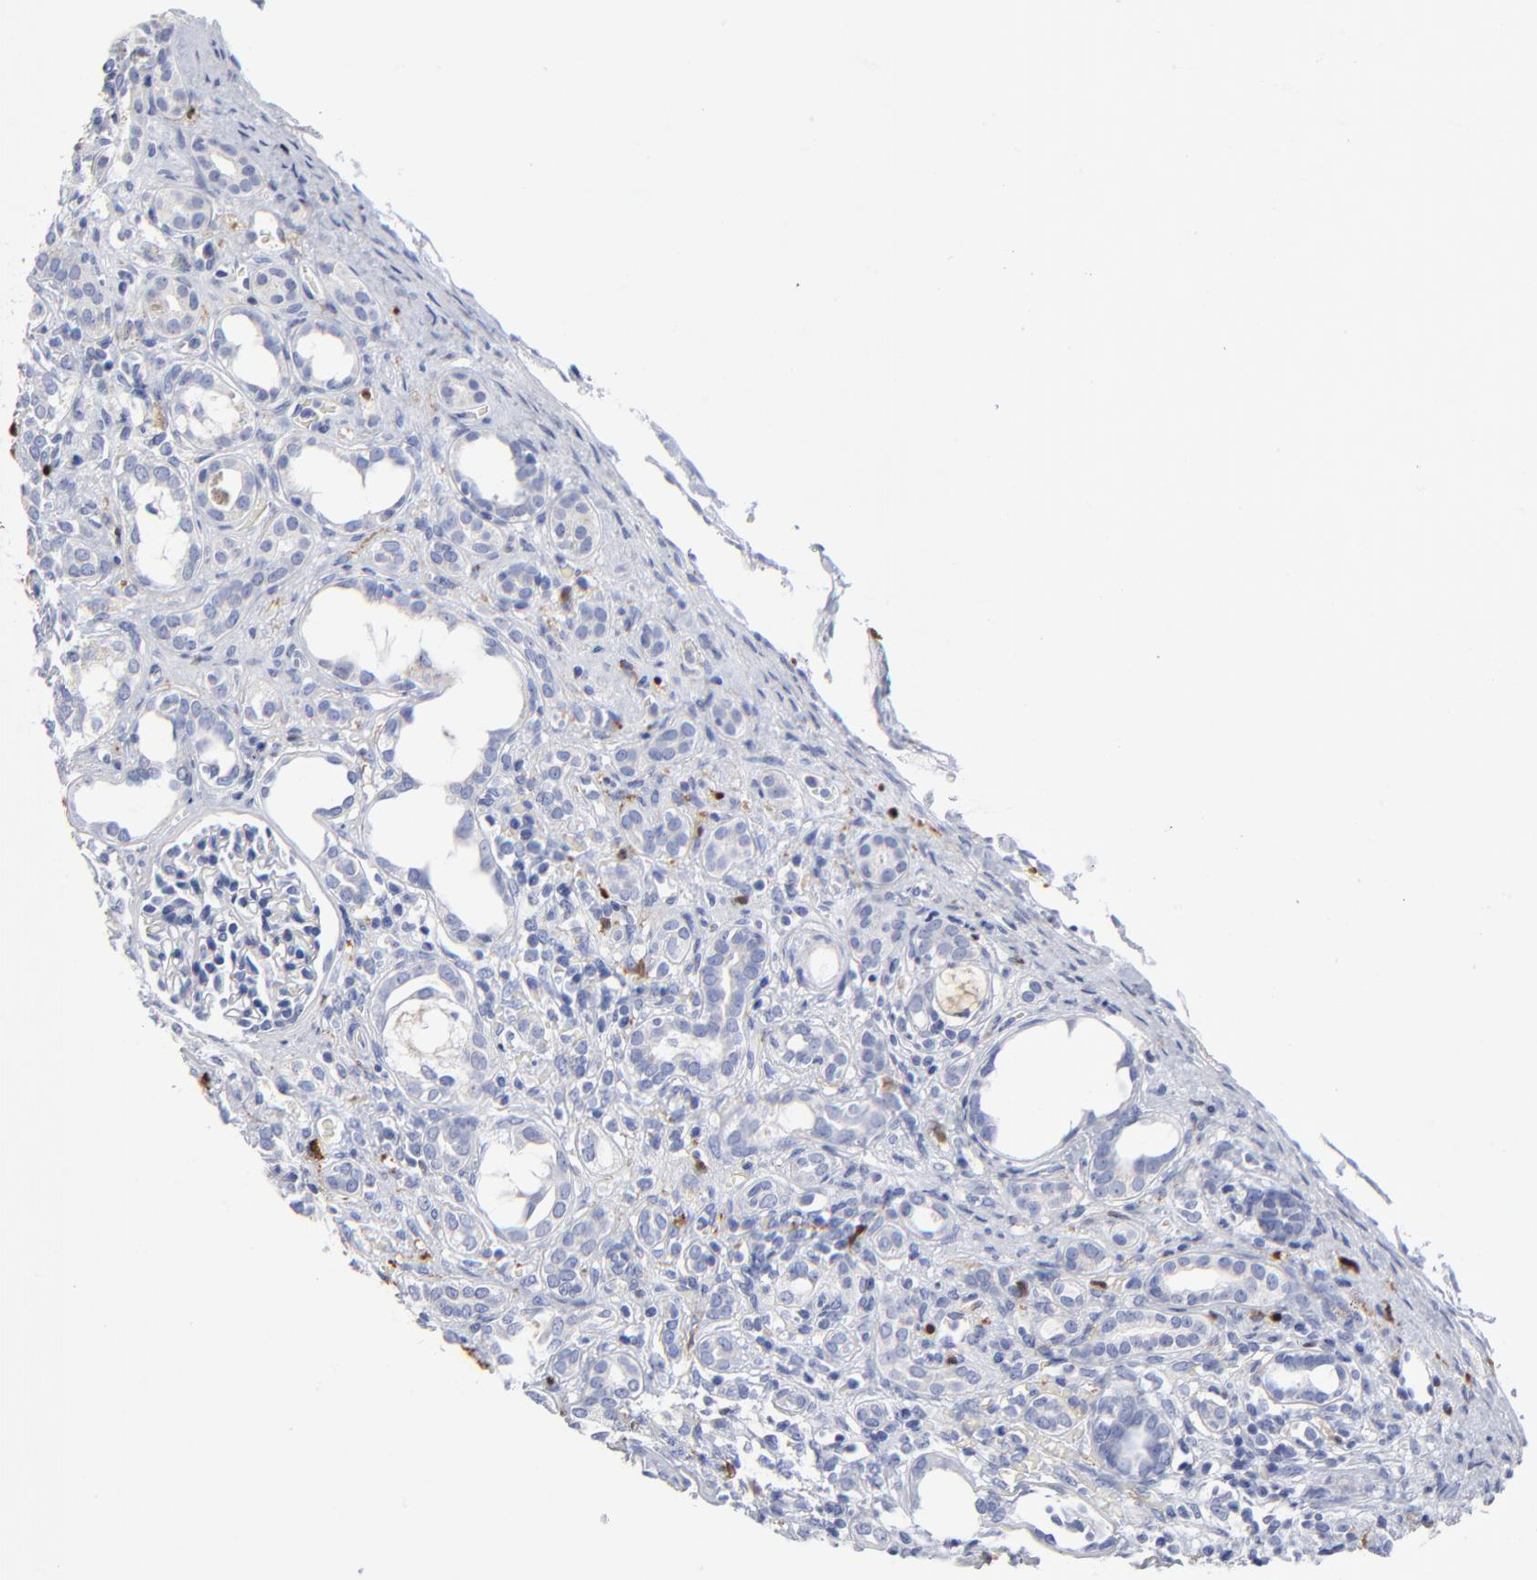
{"staining": {"intensity": "negative", "quantity": "none", "location": "none"}, "tissue": "kidney", "cell_type": "Cells in glomeruli", "image_type": "normal", "snomed": [{"axis": "morphology", "description": "Normal tissue, NOS"}, {"axis": "topography", "description": "Kidney"}], "caption": "Immunohistochemistry (IHC) histopathology image of normal kidney stained for a protein (brown), which demonstrates no expression in cells in glomeruli.", "gene": "PTP4A1", "patient": {"sex": "male", "age": 7}}